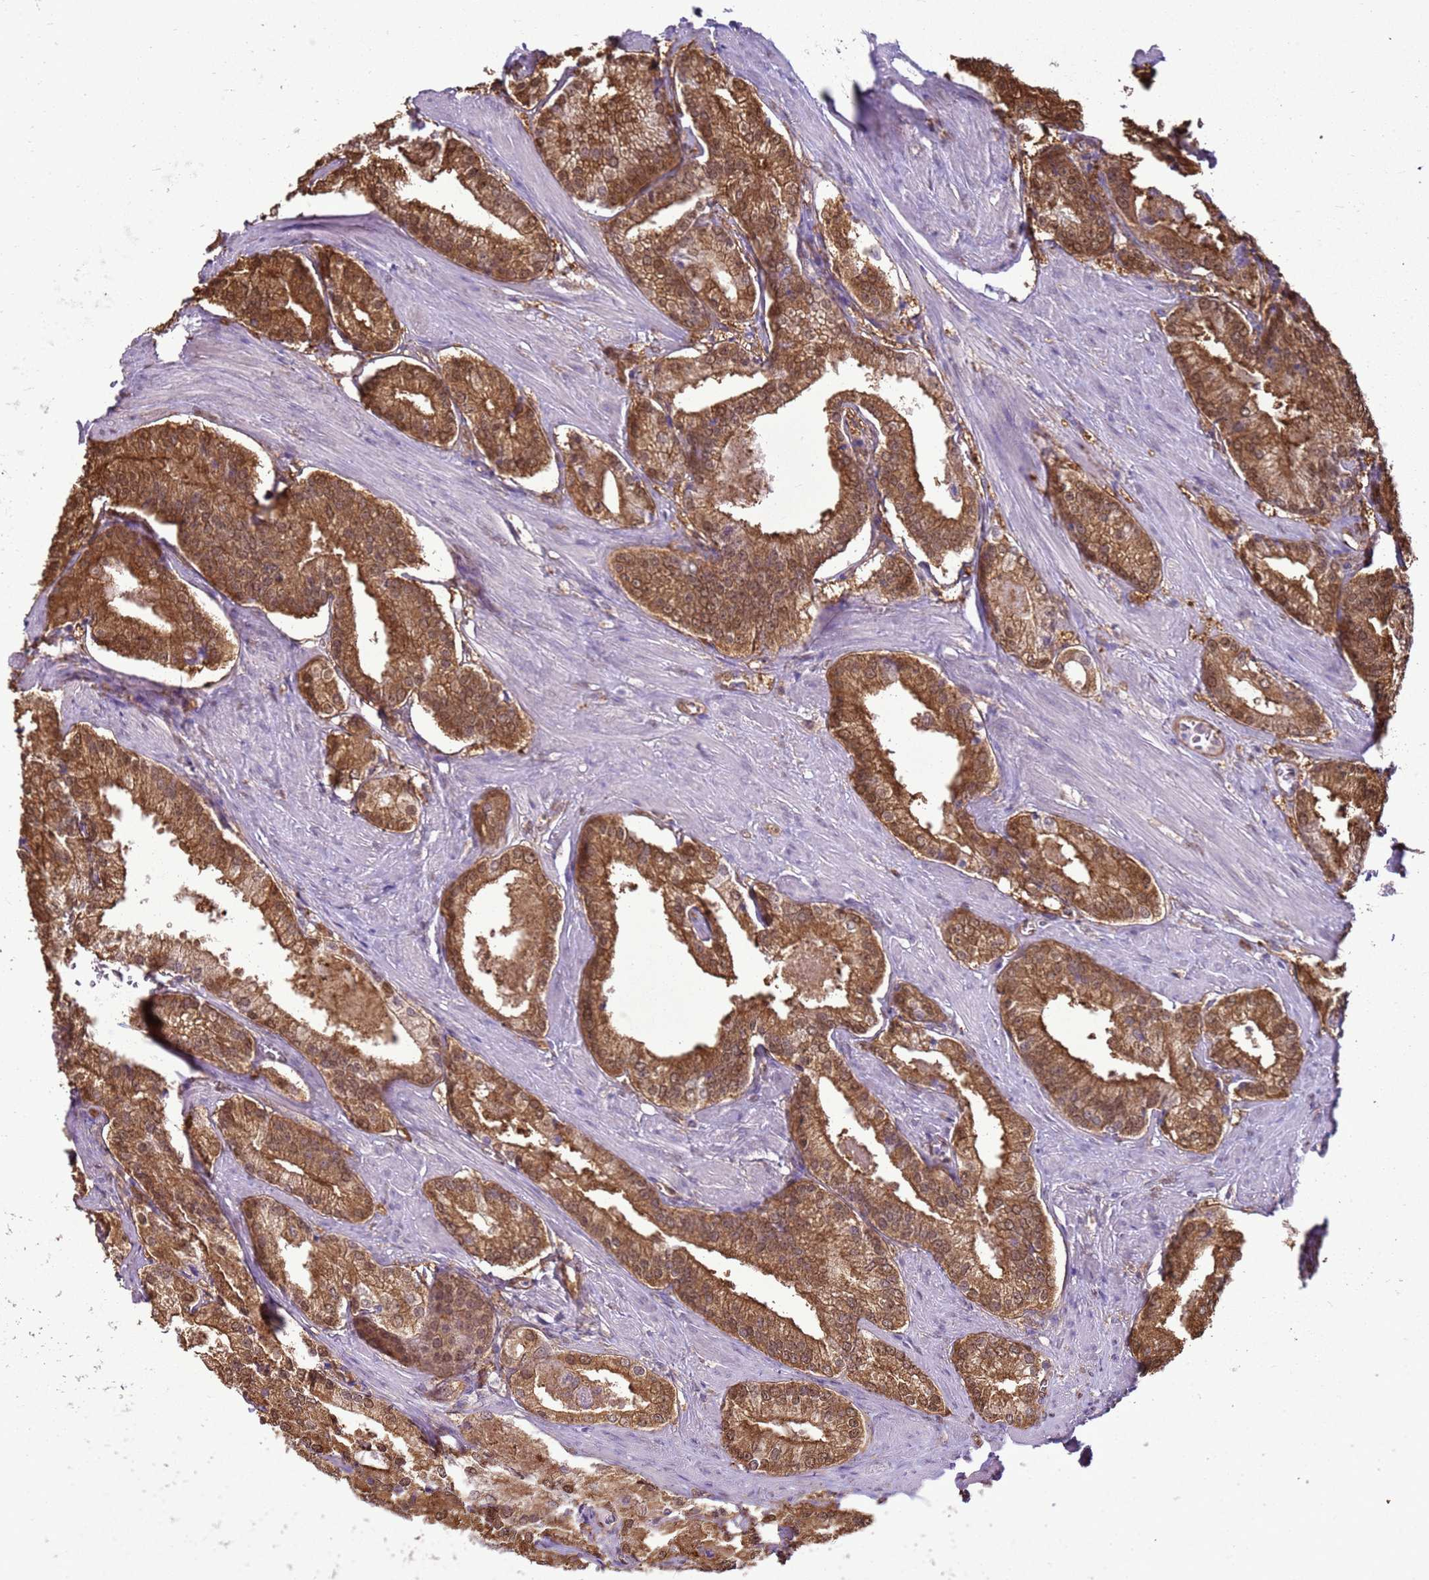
{"staining": {"intensity": "moderate", "quantity": ">75%", "location": "cytoplasmic/membranous"}, "tissue": "prostate cancer", "cell_type": "Tumor cells", "image_type": "cancer", "snomed": [{"axis": "morphology", "description": "Adenocarcinoma, Low grade"}, {"axis": "topography", "description": "Prostate"}], "caption": "Protein analysis of low-grade adenocarcinoma (prostate) tissue reveals moderate cytoplasmic/membranous expression in approximately >75% of tumor cells. The staining is performed using DAB (3,3'-diaminobenzidine) brown chromogen to label protein expression. The nuclei are counter-stained blue using hematoxylin.", "gene": "YWHAE", "patient": {"sex": "male", "age": 54}}